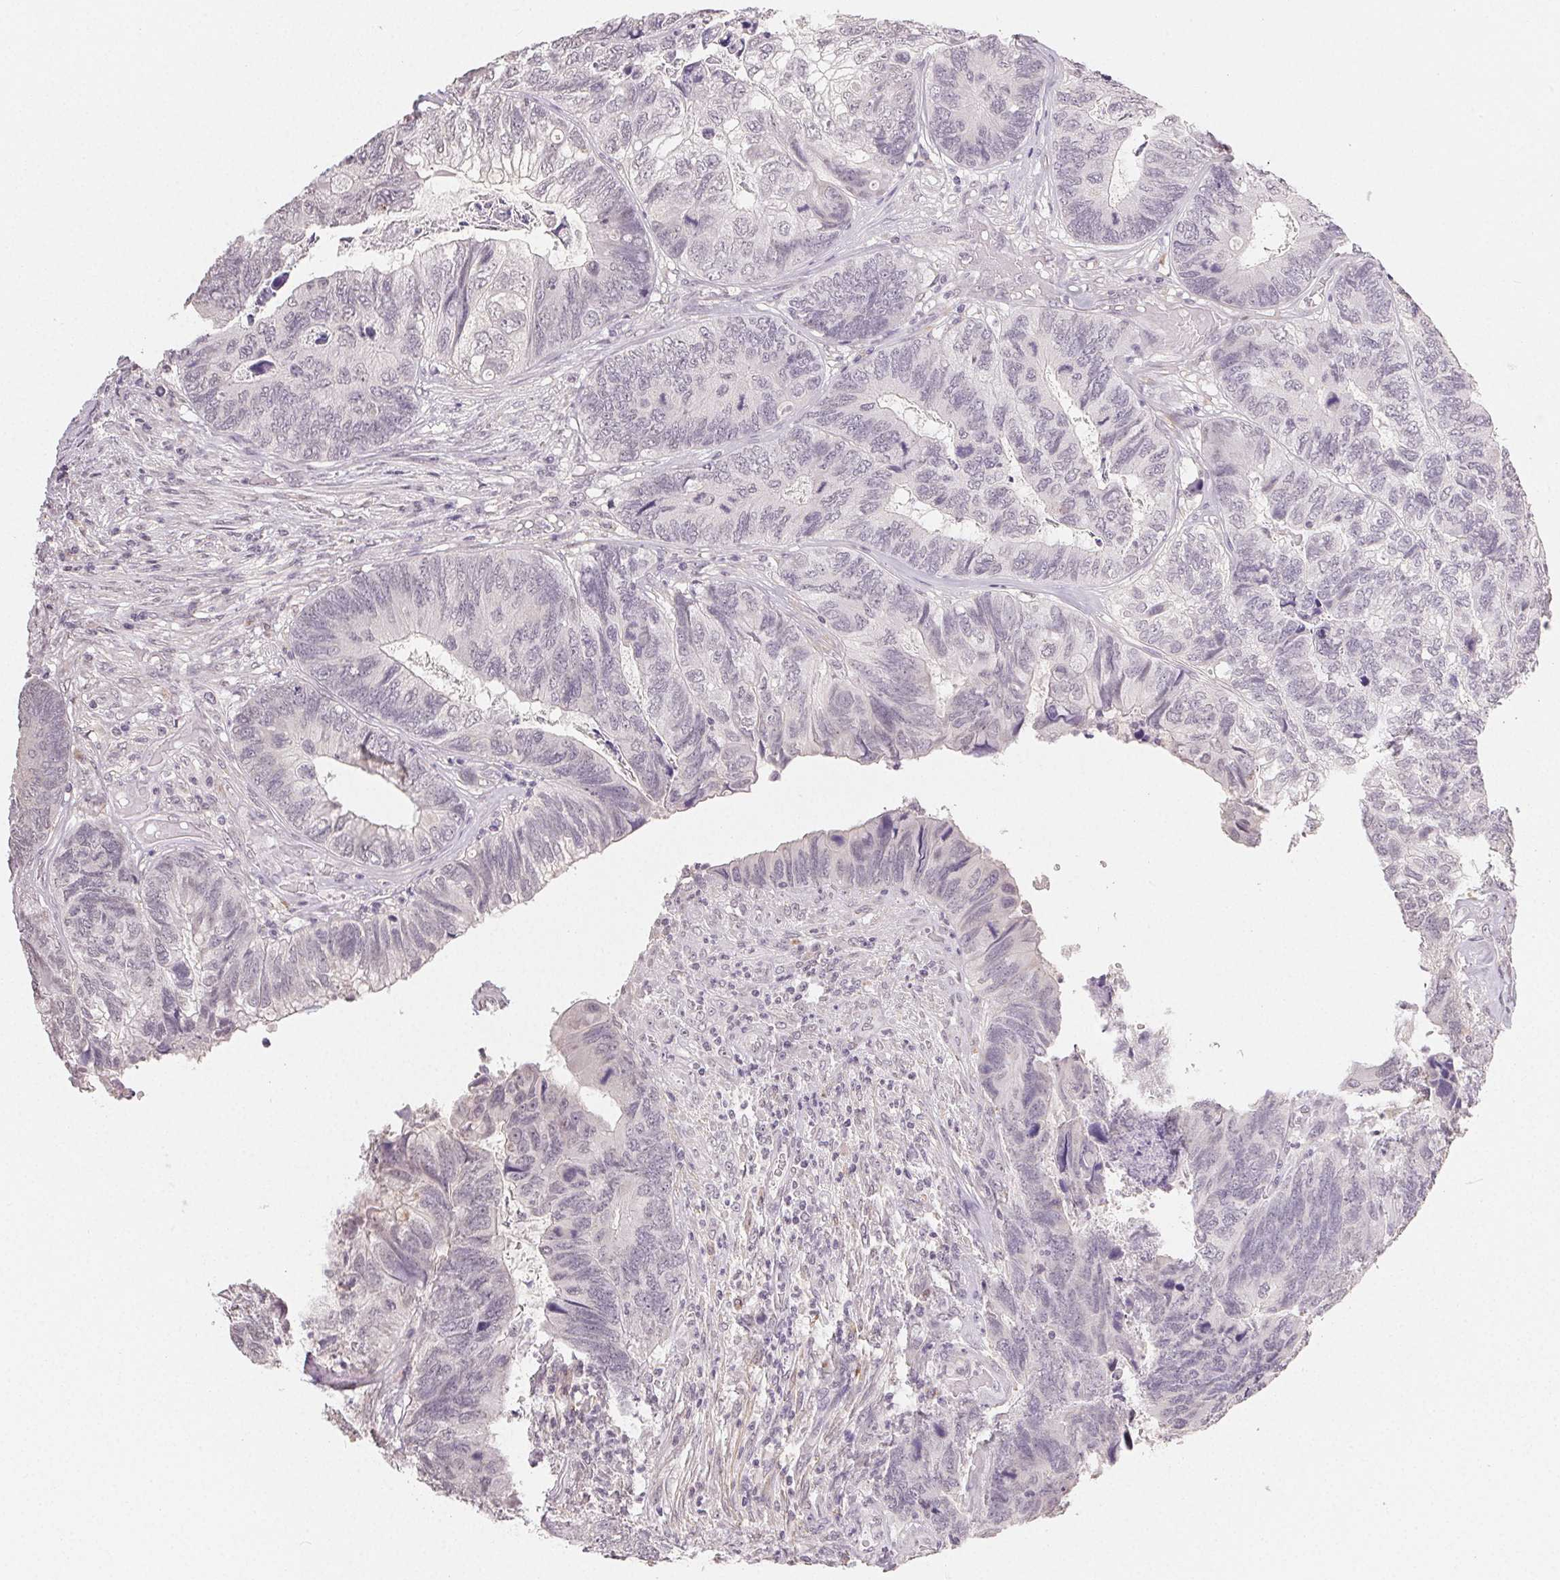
{"staining": {"intensity": "negative", "quantity": "none", "location": "none"}, "tissue": "colorectal cancer", "cell_type": "Tumor cells", "image_type": "cancer", "snomed": [{"axis": "morphology", "description": "Adenocarcinoma, NOS"}, {"axis": "topography", "description": "Colon"}], "caption": "Tumor cells show no significant staining in adenocarcinoma (colorectal).", "gene": "TMEM174", "patient": {"sex": "female", "age": 67}}